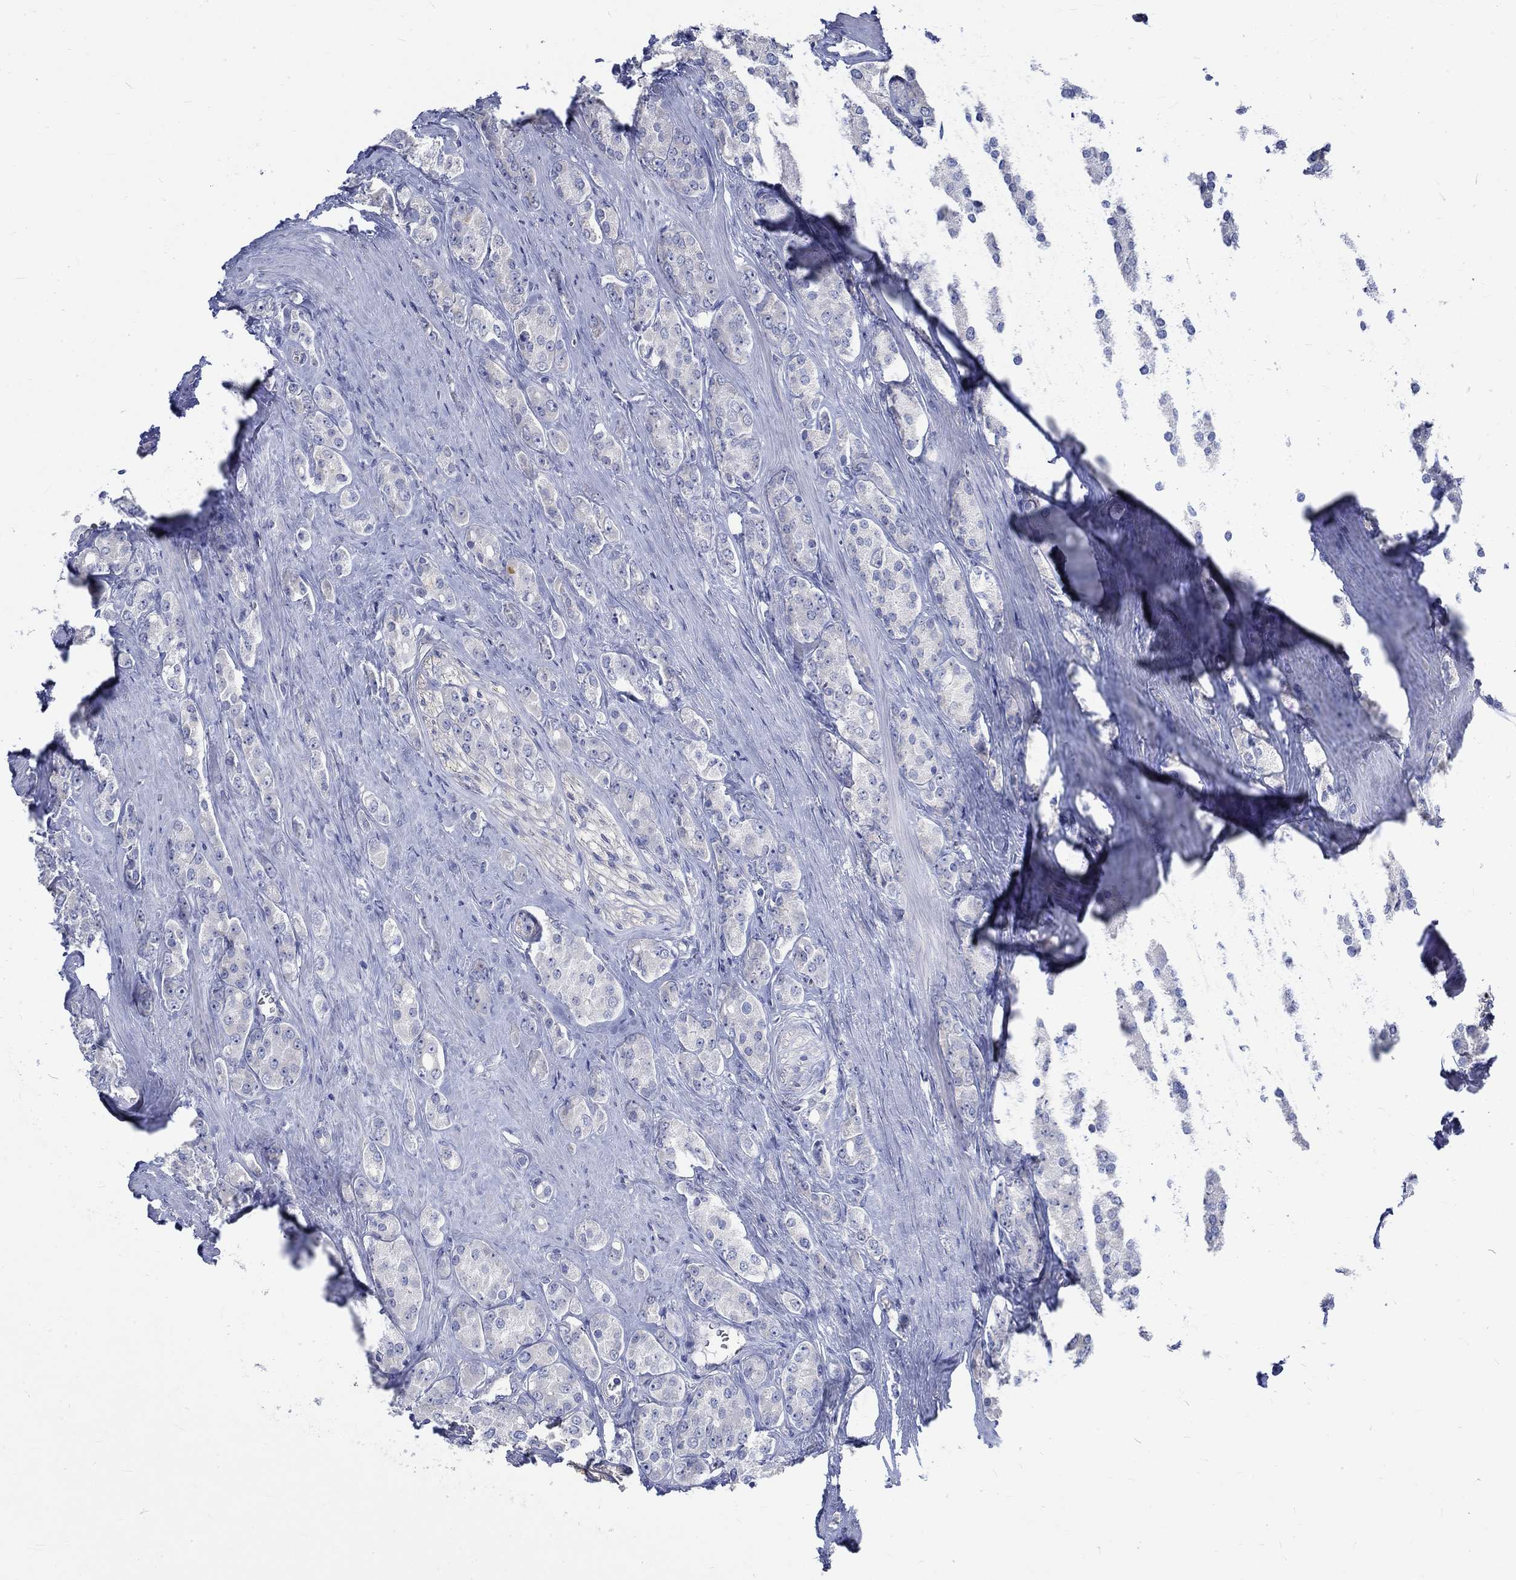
{"staining": {"intensity": "negative", "quantity": "none", "location": "none"}, "tissue": "prostate cancer", "cell_type": "Tumor cells", "image_type": "cancer", "snomed": [{"axis": "morphology", "description": "Adenocarcinoma, NOS"}, {"axis": "topography", "description": "Prostate"}], "caption": "This is a image of immunohistochemistry (IHC) staining of prostate adenocarcinoma, which shows no positivity in tumor cells.", "gene": "KCNA1", "patient": {"sex": "male", "age": 67}}